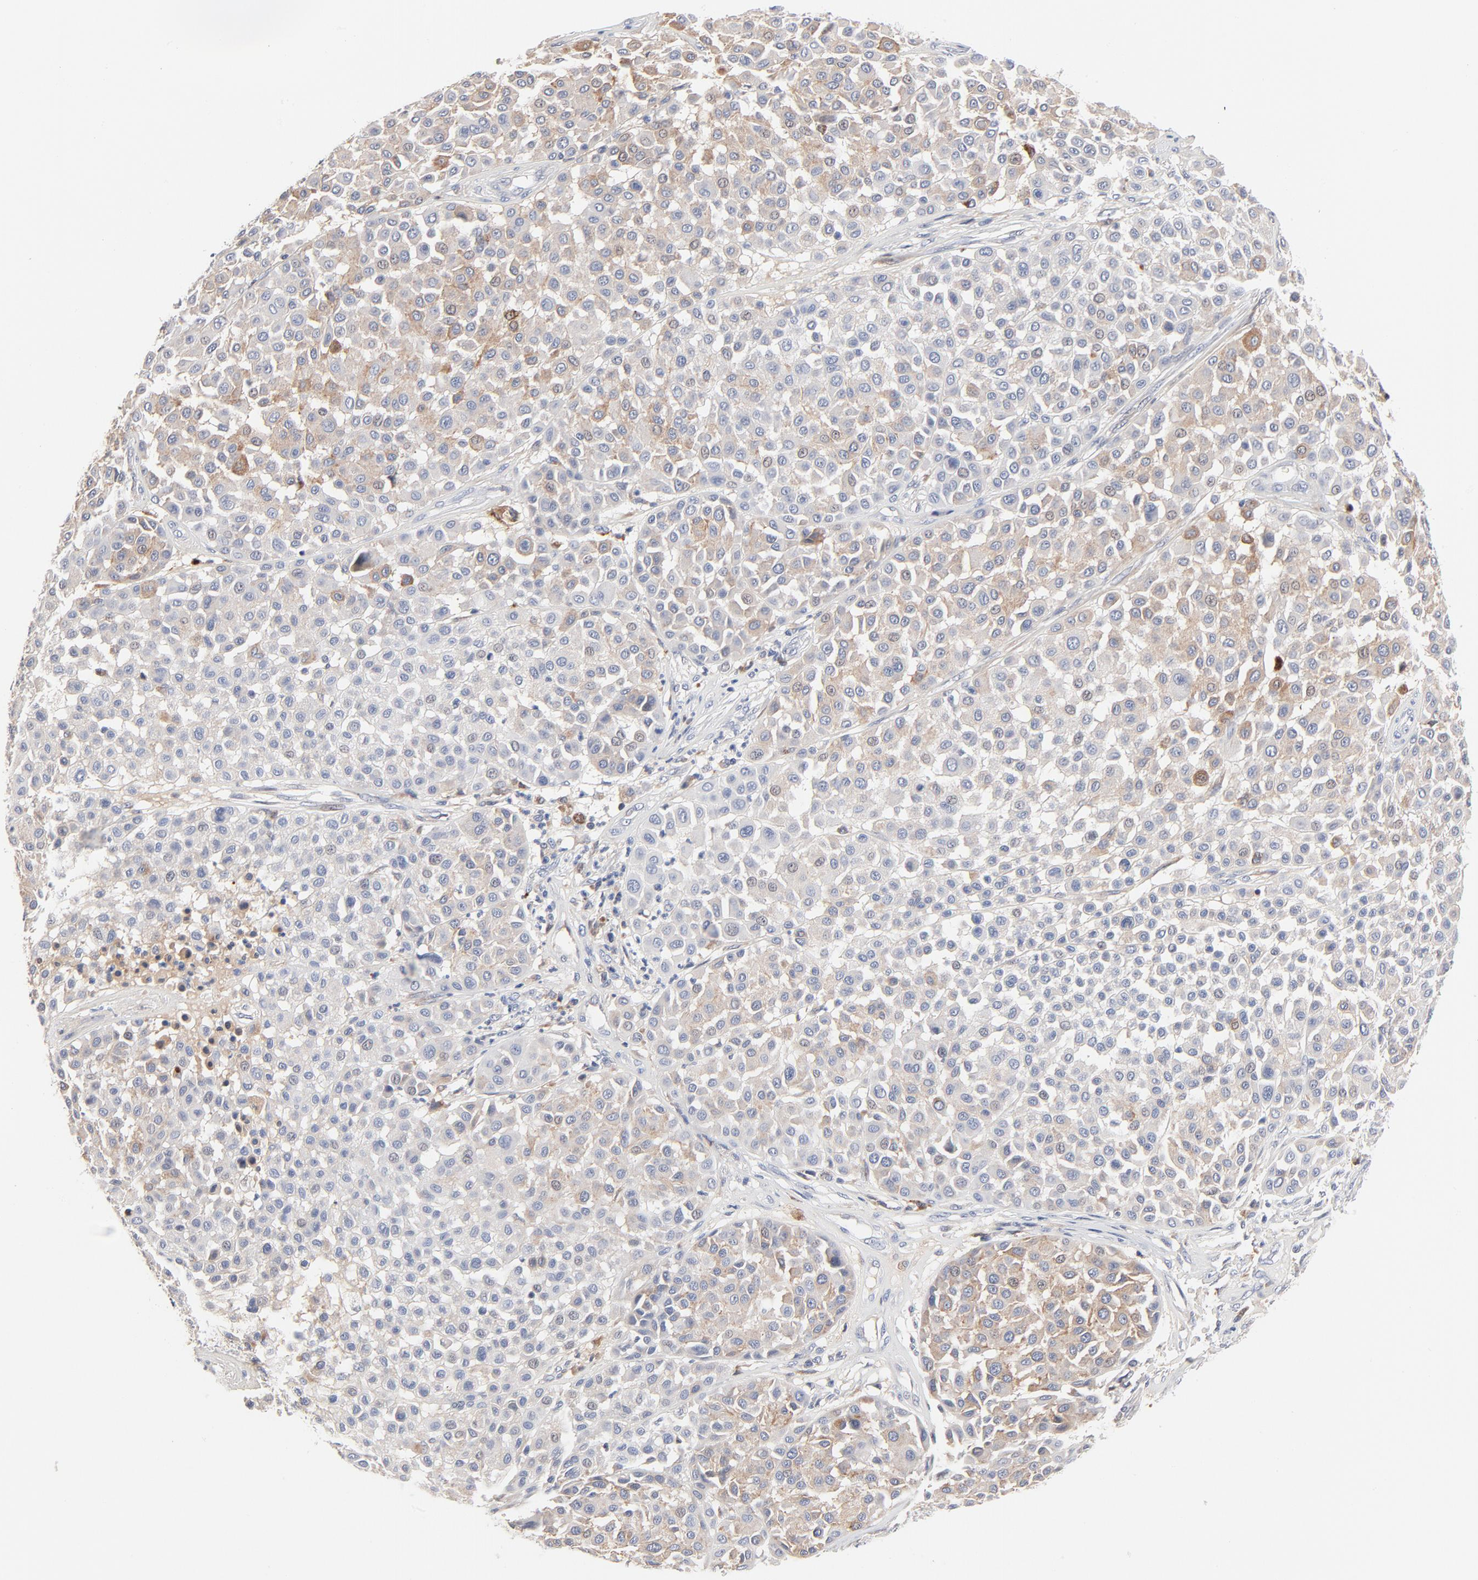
{"staining": {"intensity": "negative", "quantity": "none", "location": "none"}, "tissue": "melanoma", "cell_type": "Tumor cells", "image_type": "cancer", "snomed": [{"axis": "morphology", "description": "Malignant melanoma, Metastatic site"}, {"axis": "topography", "description": "Soft tissue"}], "caption": "The histopathology image displays no staining of tumor cells in malignant melanoma (metastatic site). (DAB immunohistochemistry (IHC) with hematoxylin counter stain).", "gene": "SERPINA4", "patient": {"sex": "male", "age": 41}}